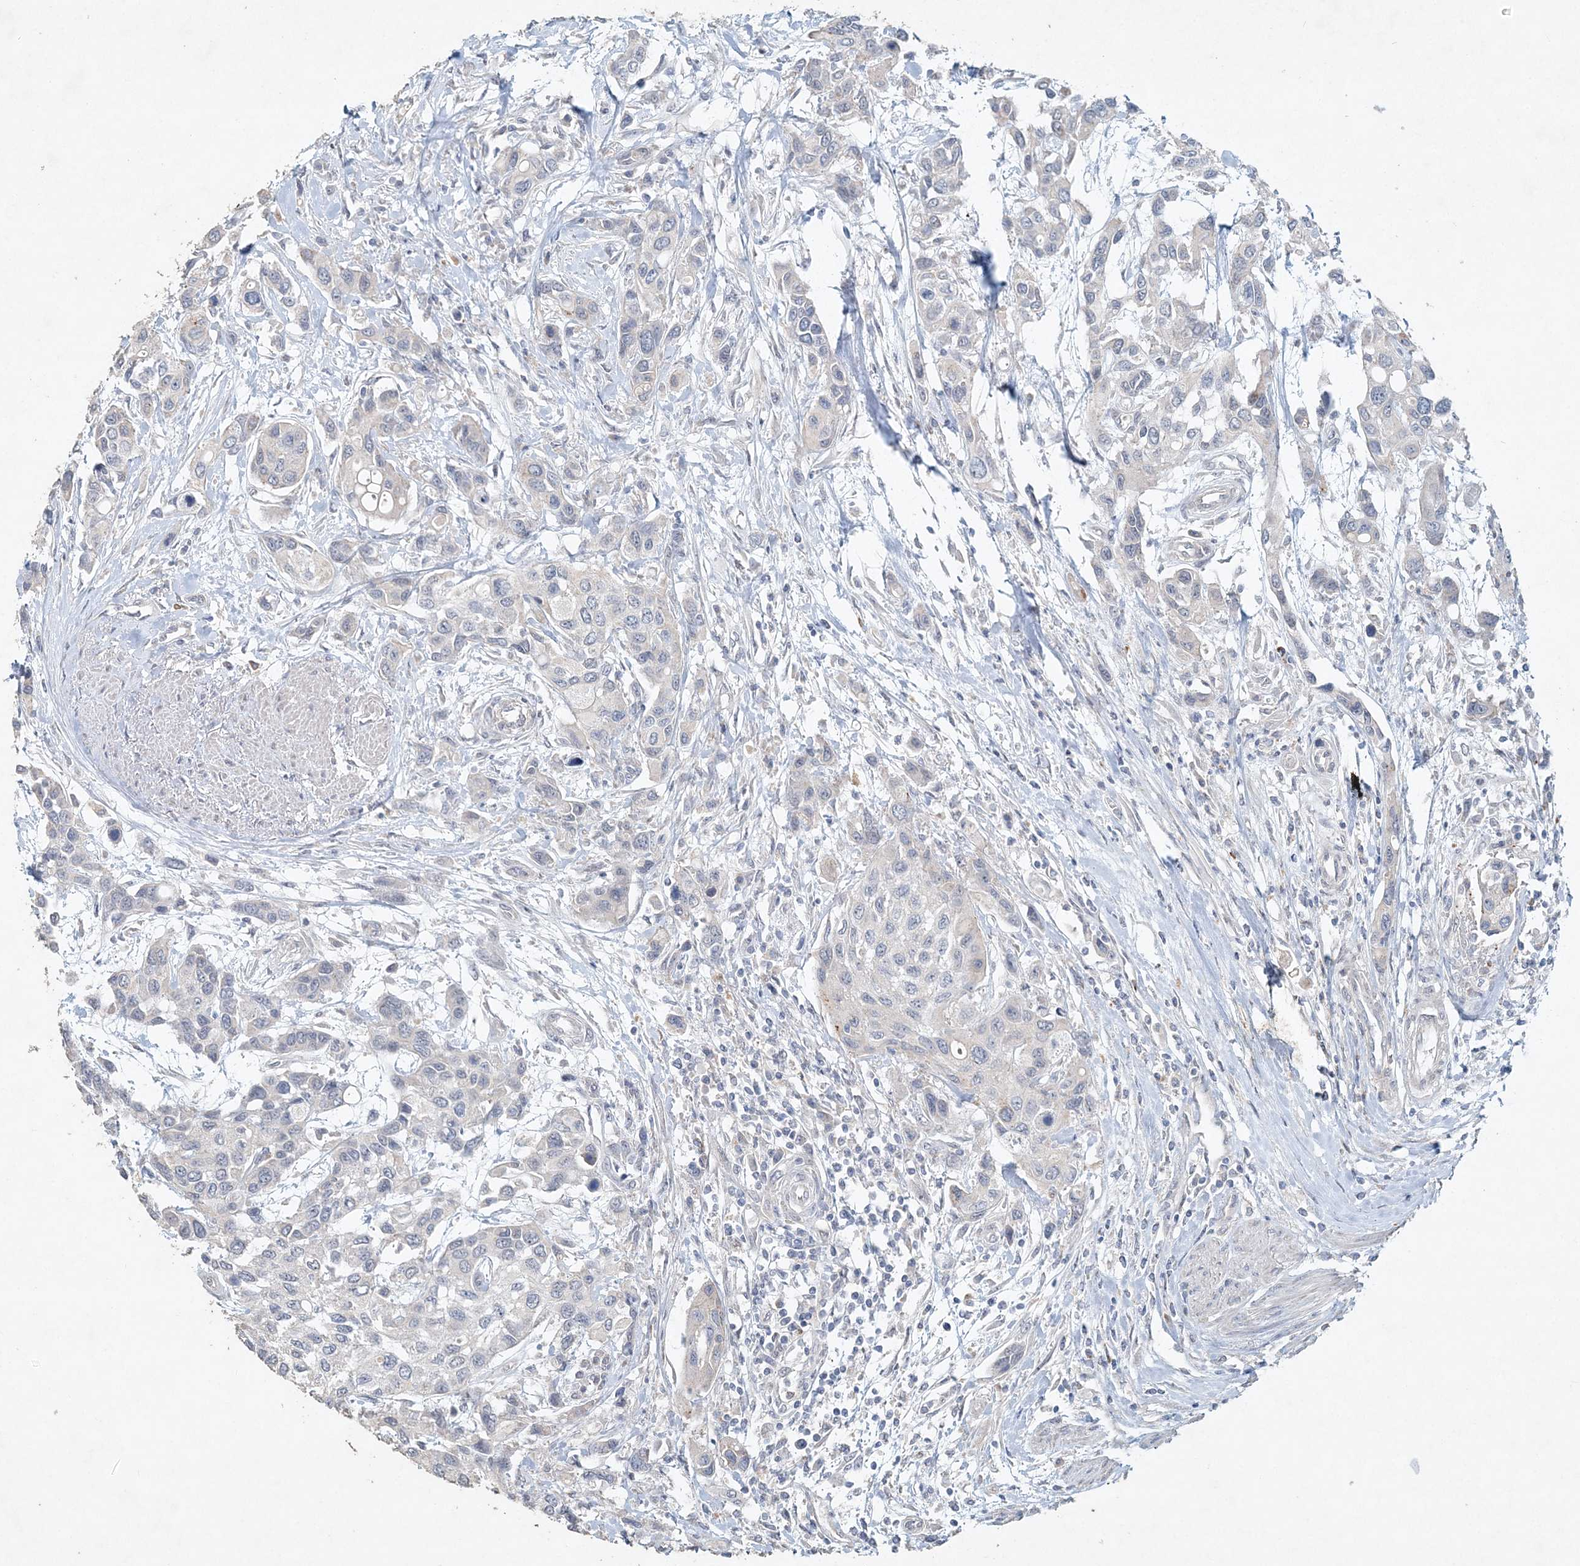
{"staining": {"intensity": "negative", "quantity": "none", "location": "none"}, "tissue": "urothelial cancer", "cell_type": "Tumor cells", "image_type": "cancer", "snomed": [{"axis": "morphology", "description": "Normal tissue, NOS"}, {"axis": "morphology", "description": "Urothelial carcinoma, High grade"}, {"axis": "topography", "description": "Vascular tissue"}, {"axis": "topography", "description": "Urinary bladder"}], "caption": "The IHC histopathology image has no significant positivity in tumor cells of urothelial carcinoma (high-grade) tissue.", "gene": "DNAH5", "patient": {"sex": "female", "age": 56}}